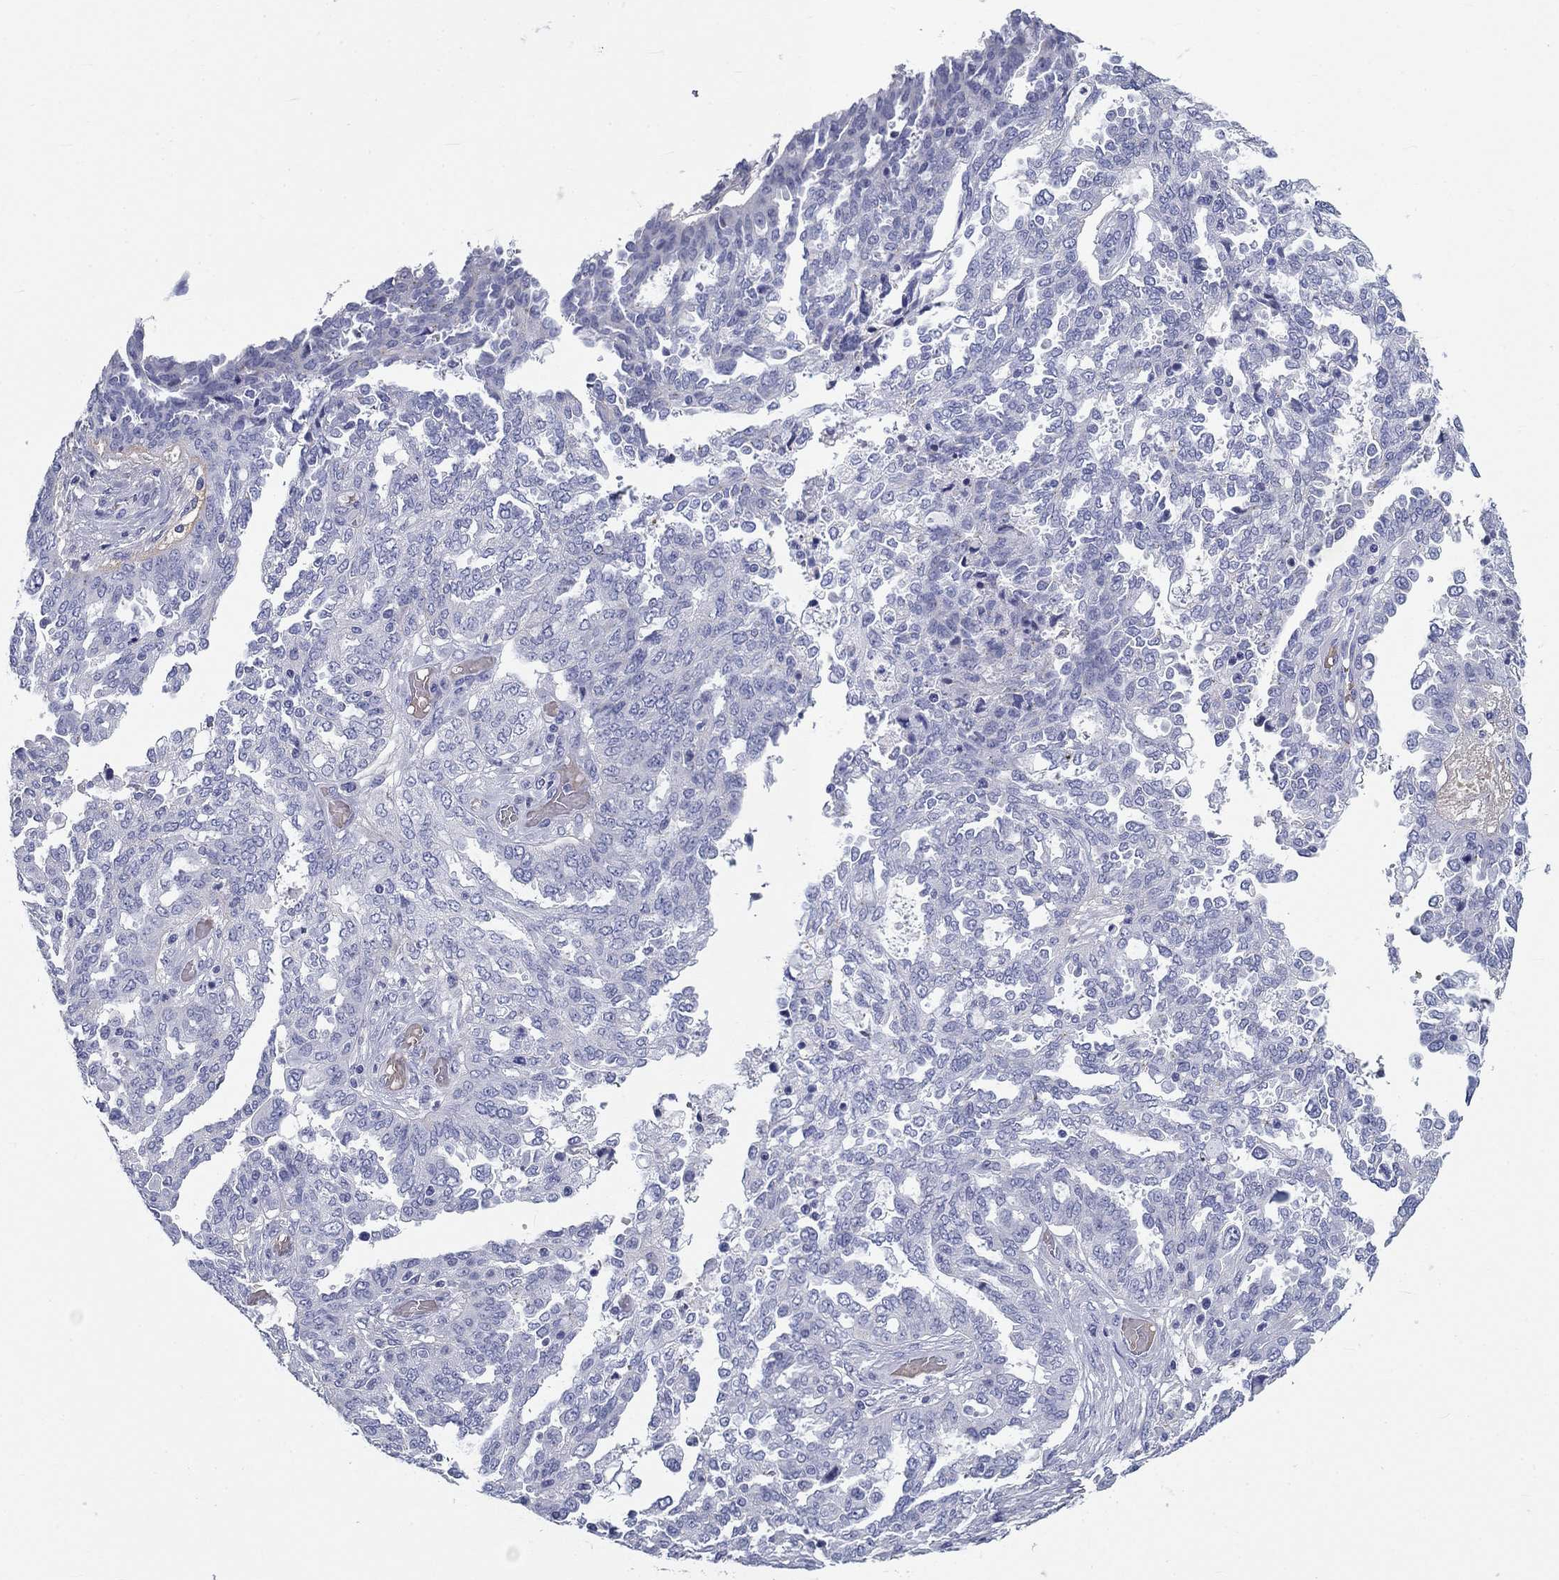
{"staining": {"intensity": "negative", "quantity": "none", "location": "none"}, "tissue": "ovarian cancer", "cell_type": "Tumor cells", "image_type": "cancer", "snomed": [{"axis": "morphology", "description": "Cystadenocarcinoma, serous, NOS"}, {"axis": "topography", "description": "Ovary"}], "caption": "The photomicrograph demonstrates no significant expression in tumor cells of ovarian cancer (serous cystadenocarcinoma).", "gene": "CD40LG", "patient": {"sex": "female", "age": 67}}